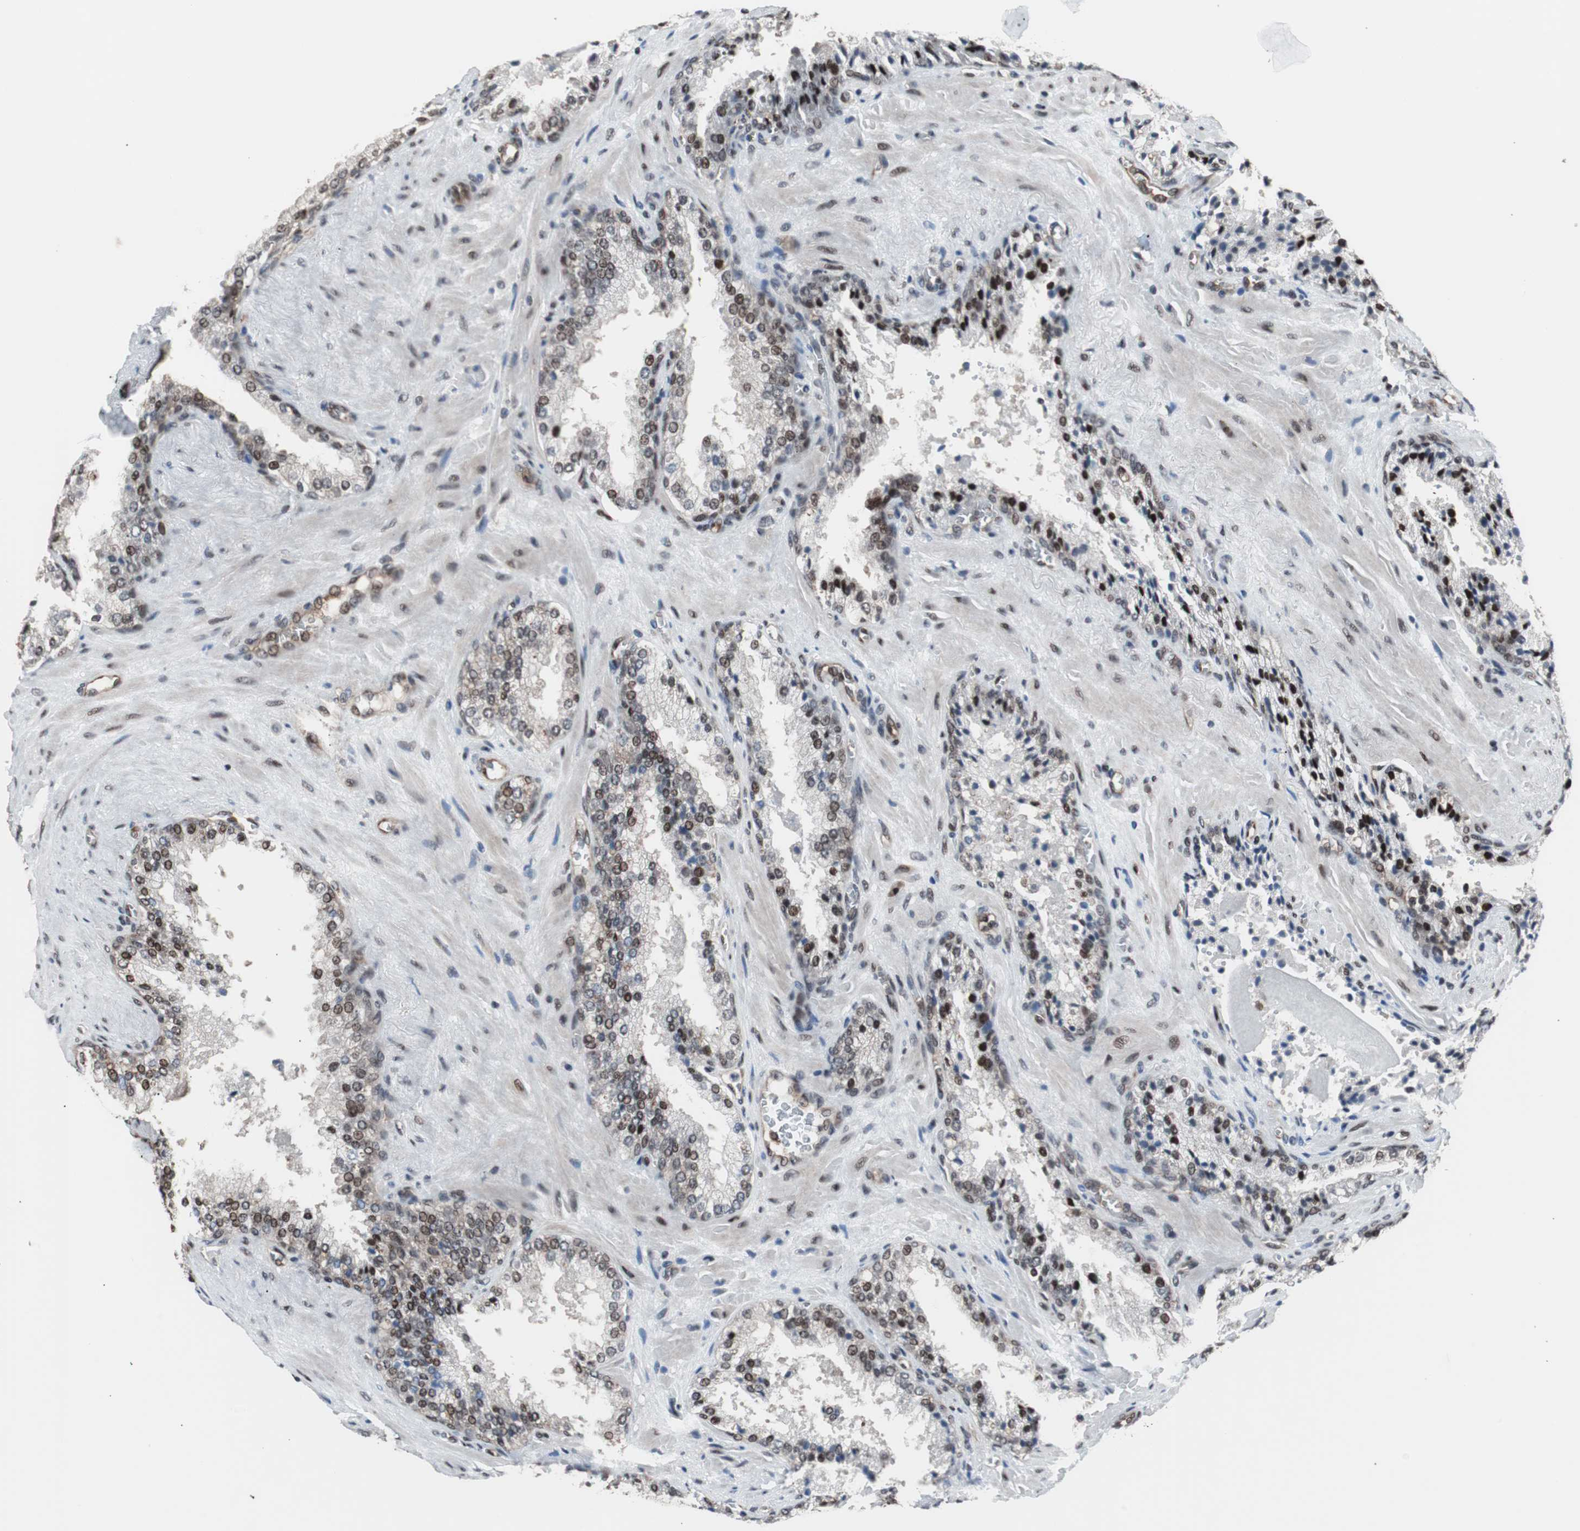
{"staining": {"intensity": "strong", "quantity": ">75%", "location": "nuclear"}, "tissue": "prostate cancer", "cell_type": "Tumor cells", "image_type": "cancer", "snomed": [{"axis": "morphology", "description": "Adenocarcinoma, High grade"}, {"axis": "topography", "description": "Prostate"}], "caption": "A high-resolution histopathology image shows immunohistochemistry (IHC) staining of prostate cancer (adenocarcinoma (high-grade)), which exhibits strong nuclear expression in about >75% of tumor cells.", "gene": "POGZ", "patient": {"sex": "male", "age": 58}}